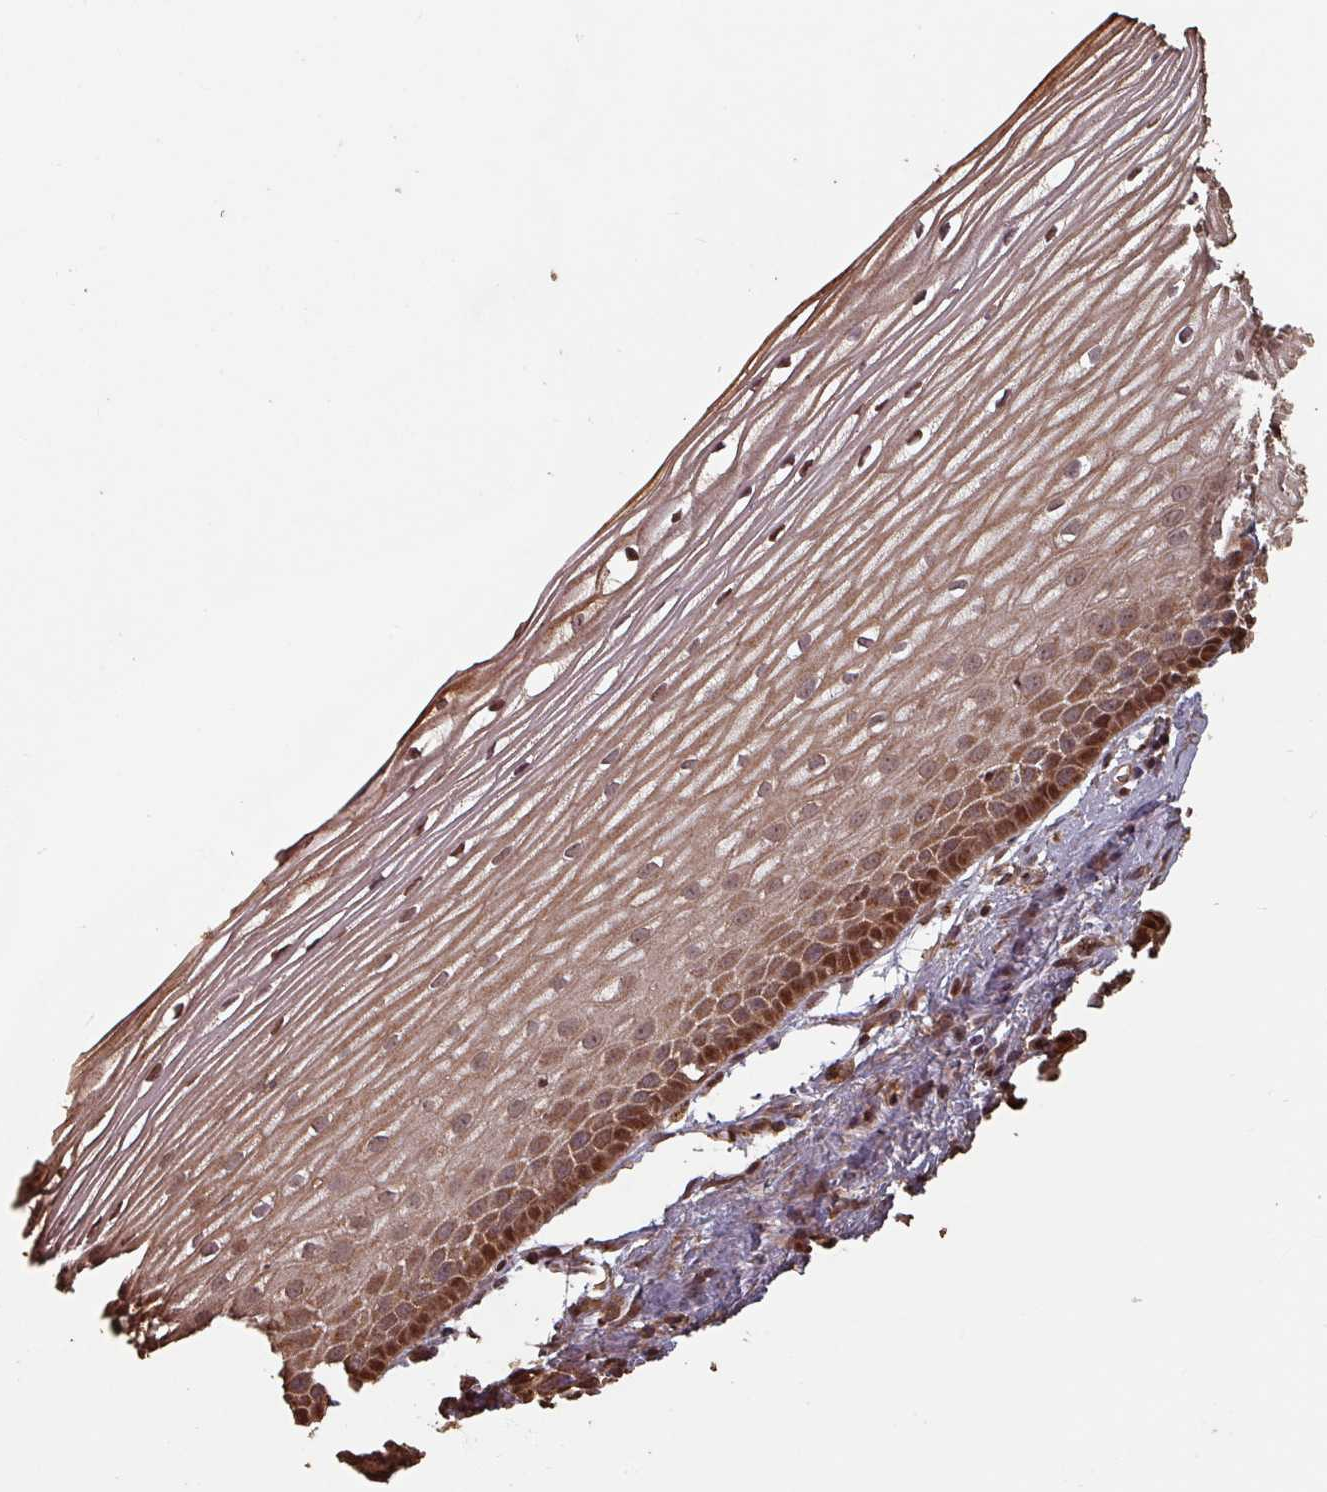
{"staining": {"intensity": "moderate", "quantity": ">75%", "location": "cytoplasmic/membranous"}, "tissue": "cervix", "cell_type": "Glandular cells", "image_type": "normal", "snomed": [{"axis": "morphology", "description": "Normal tissue, NOS"}, {"axis": "topography", "description": "Cervix"}], "caption": "Human cervix stained with a brown dye demonstrates moderate cytoplasmic/membranous positive positivity in approximately >75% of glandular cells.", "gene": "EID1", "patient": {"sex": "female", "age": 47}}